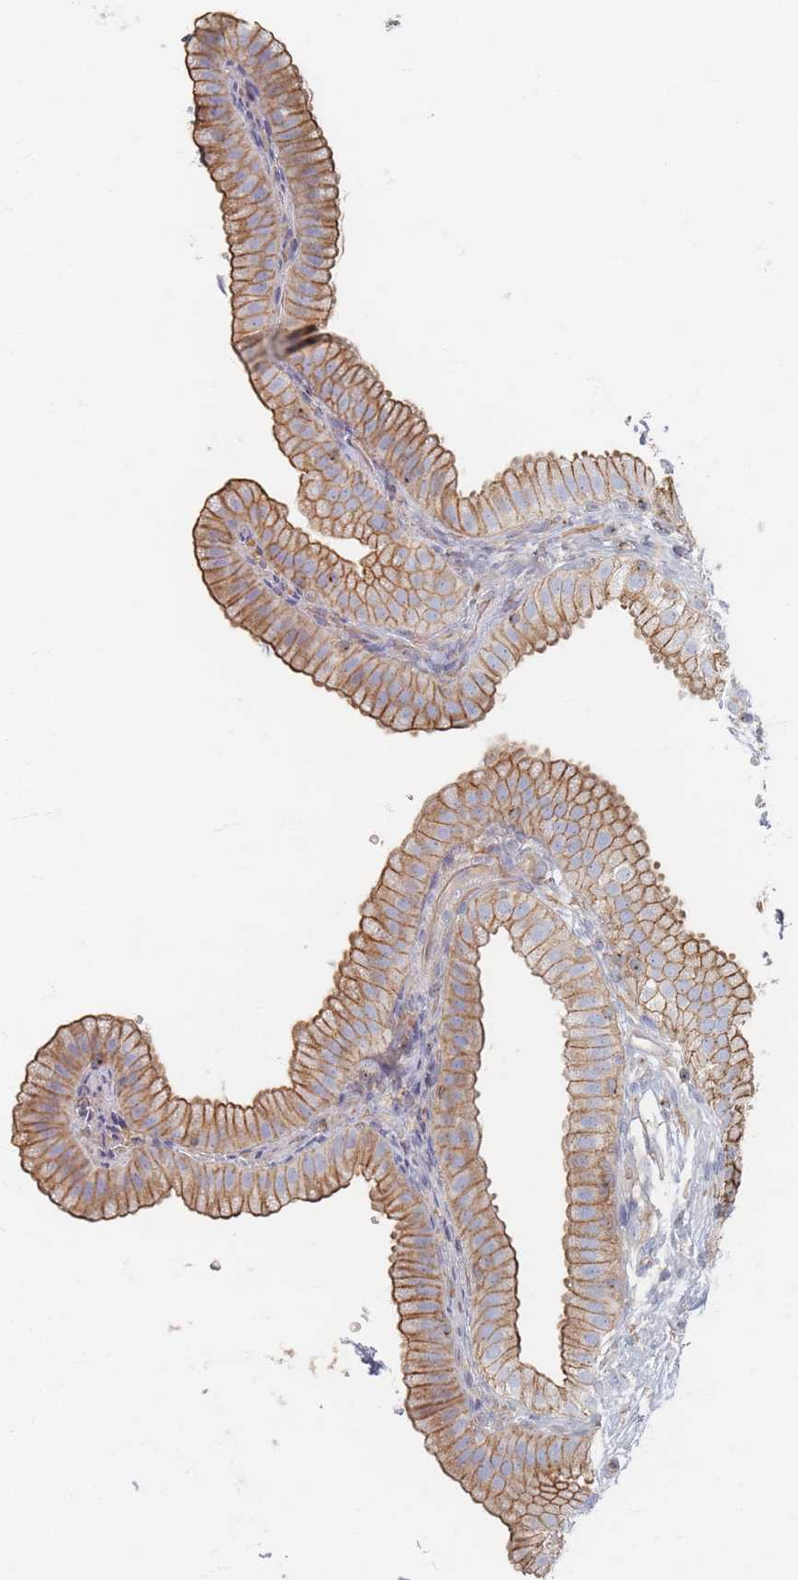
{"staining": {"intensity": "strong", "quantity": ">75%", "location": "cytoplasmic/membranous"}, "tissue": "gallbladder", "cell_type": "Glandular cells", "image_type": "normal", "snomed": [{"axis": "morphology", "description": "Normal tissue, NOS"}, {"axis": "topography", "description": "Gallbladder"}], "caption": "Brown immunohistochemical staining in normal human gallbladder displays strong cytoplasmic/membranous expression in about >75% of glandular cells.", "gene": "GNB1", "patient": {"sex": "female", "age": 61}}